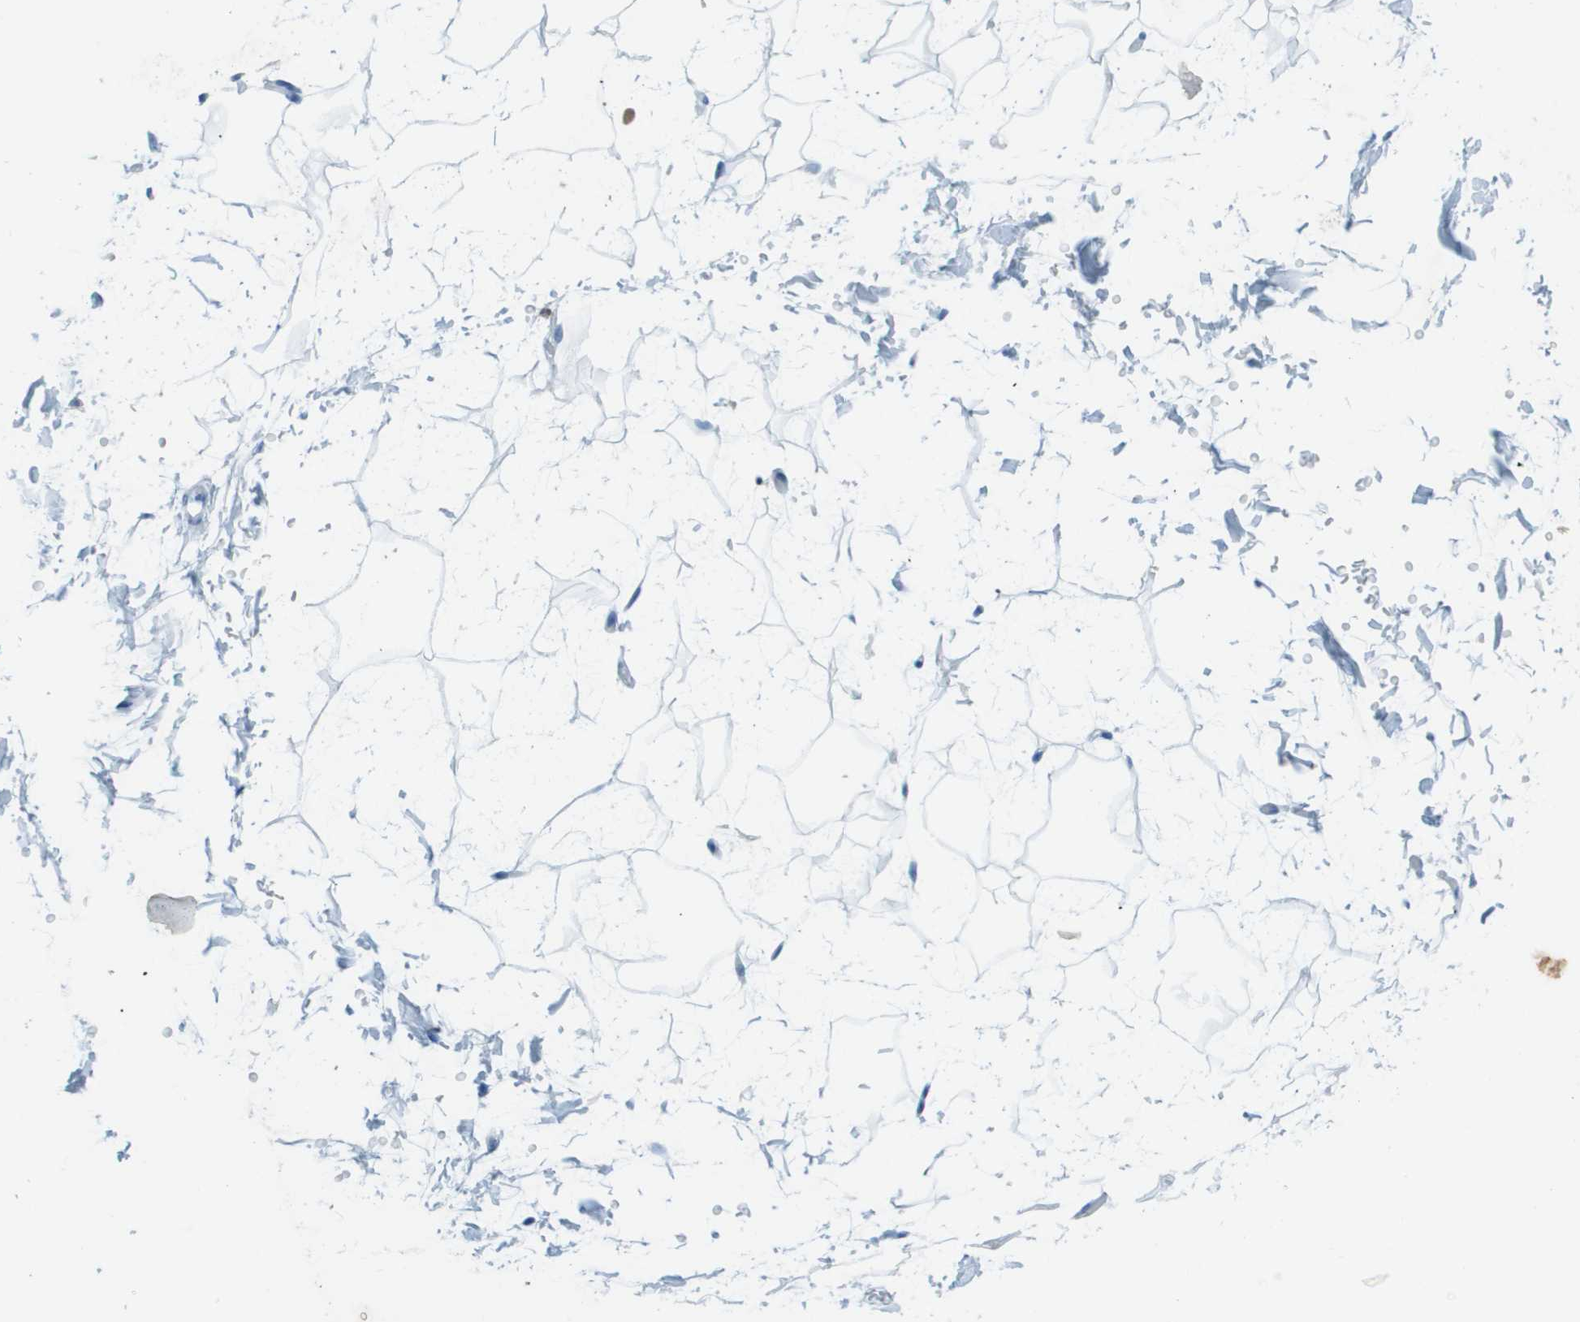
{"staining": {"intensity": "negative", "quantity": "none", "location": "none"}, "tissue": "adipose tissue", "cell_type": "Adipocytes", "image_type": "normal", "snomed": [{"axis": "morphology", "description": "Normal tissue, NOS"}, {"axis": "topography", "description": "Soft tissue"}], "caption": "Immunohistochemical staining of normal adipose tissue displays no significant positivity in adipocytes.", "gene": "SLC16A10", "patient": {"sex": "male", "age": 72}}